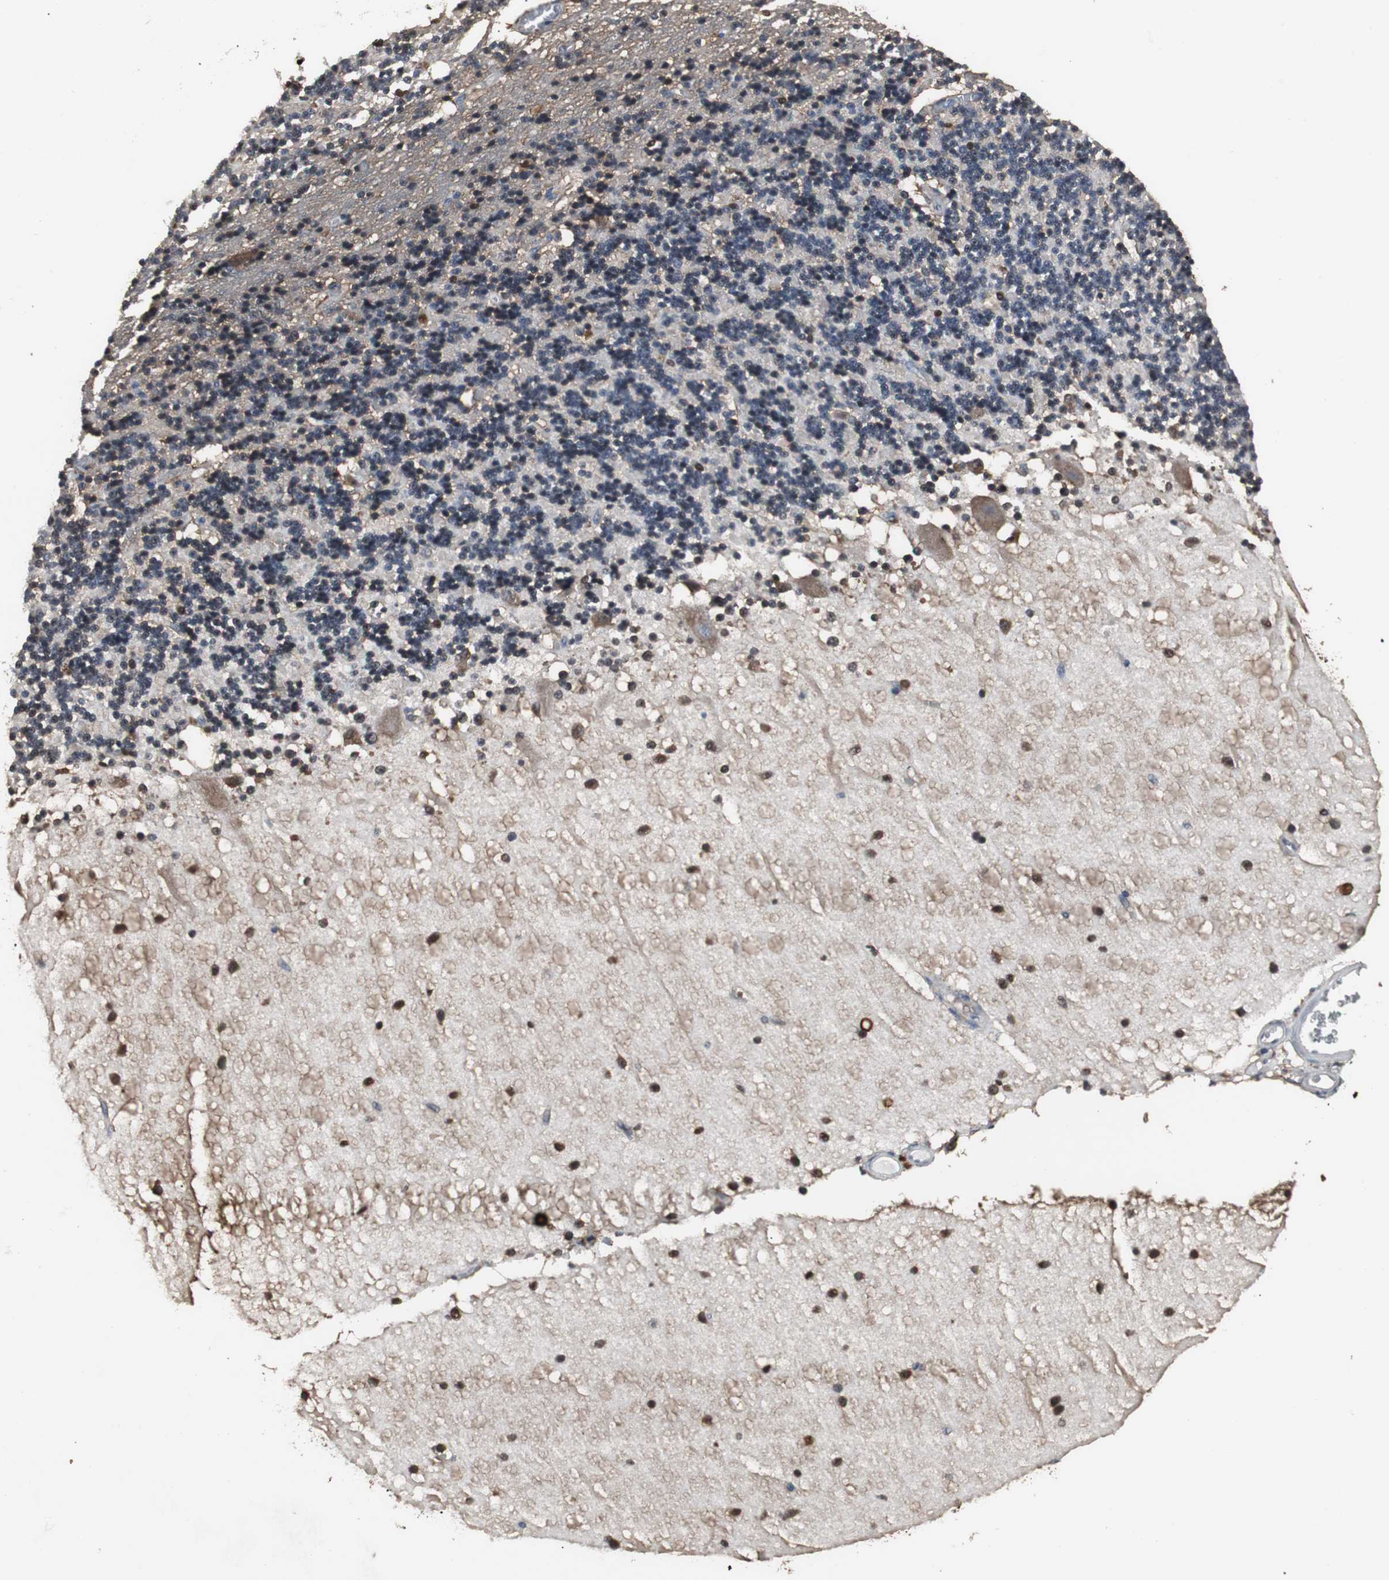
{"staining": {"intensity": "strong", "quantity": "<25%", "location": "cytoplasmic/membranous,nuclear"}, "tissue": "cerebellum", "cell_type": "Cells in granular layer", "image_type": "normal", "snomed": [{"axis": "morphology", "description": "Normal tissue, NOS"}, {"axis": "topography", "description": "Cerebellum"}], "caption": "High-power microscopy captured an immunohistochemistry image of unremarkable cerebellum, revealing strong cytoplasmic/membranous,nuclear expression in about <25% of cells in granular layer. (Stains: DAB (3,3'-diaminobenzidine) in brown, nuclei in blue, Microscopy: brightfield microscopy at high magnification).", "gene": "ZSCAN22", "patient": {"sex": "female", "age": 54}}